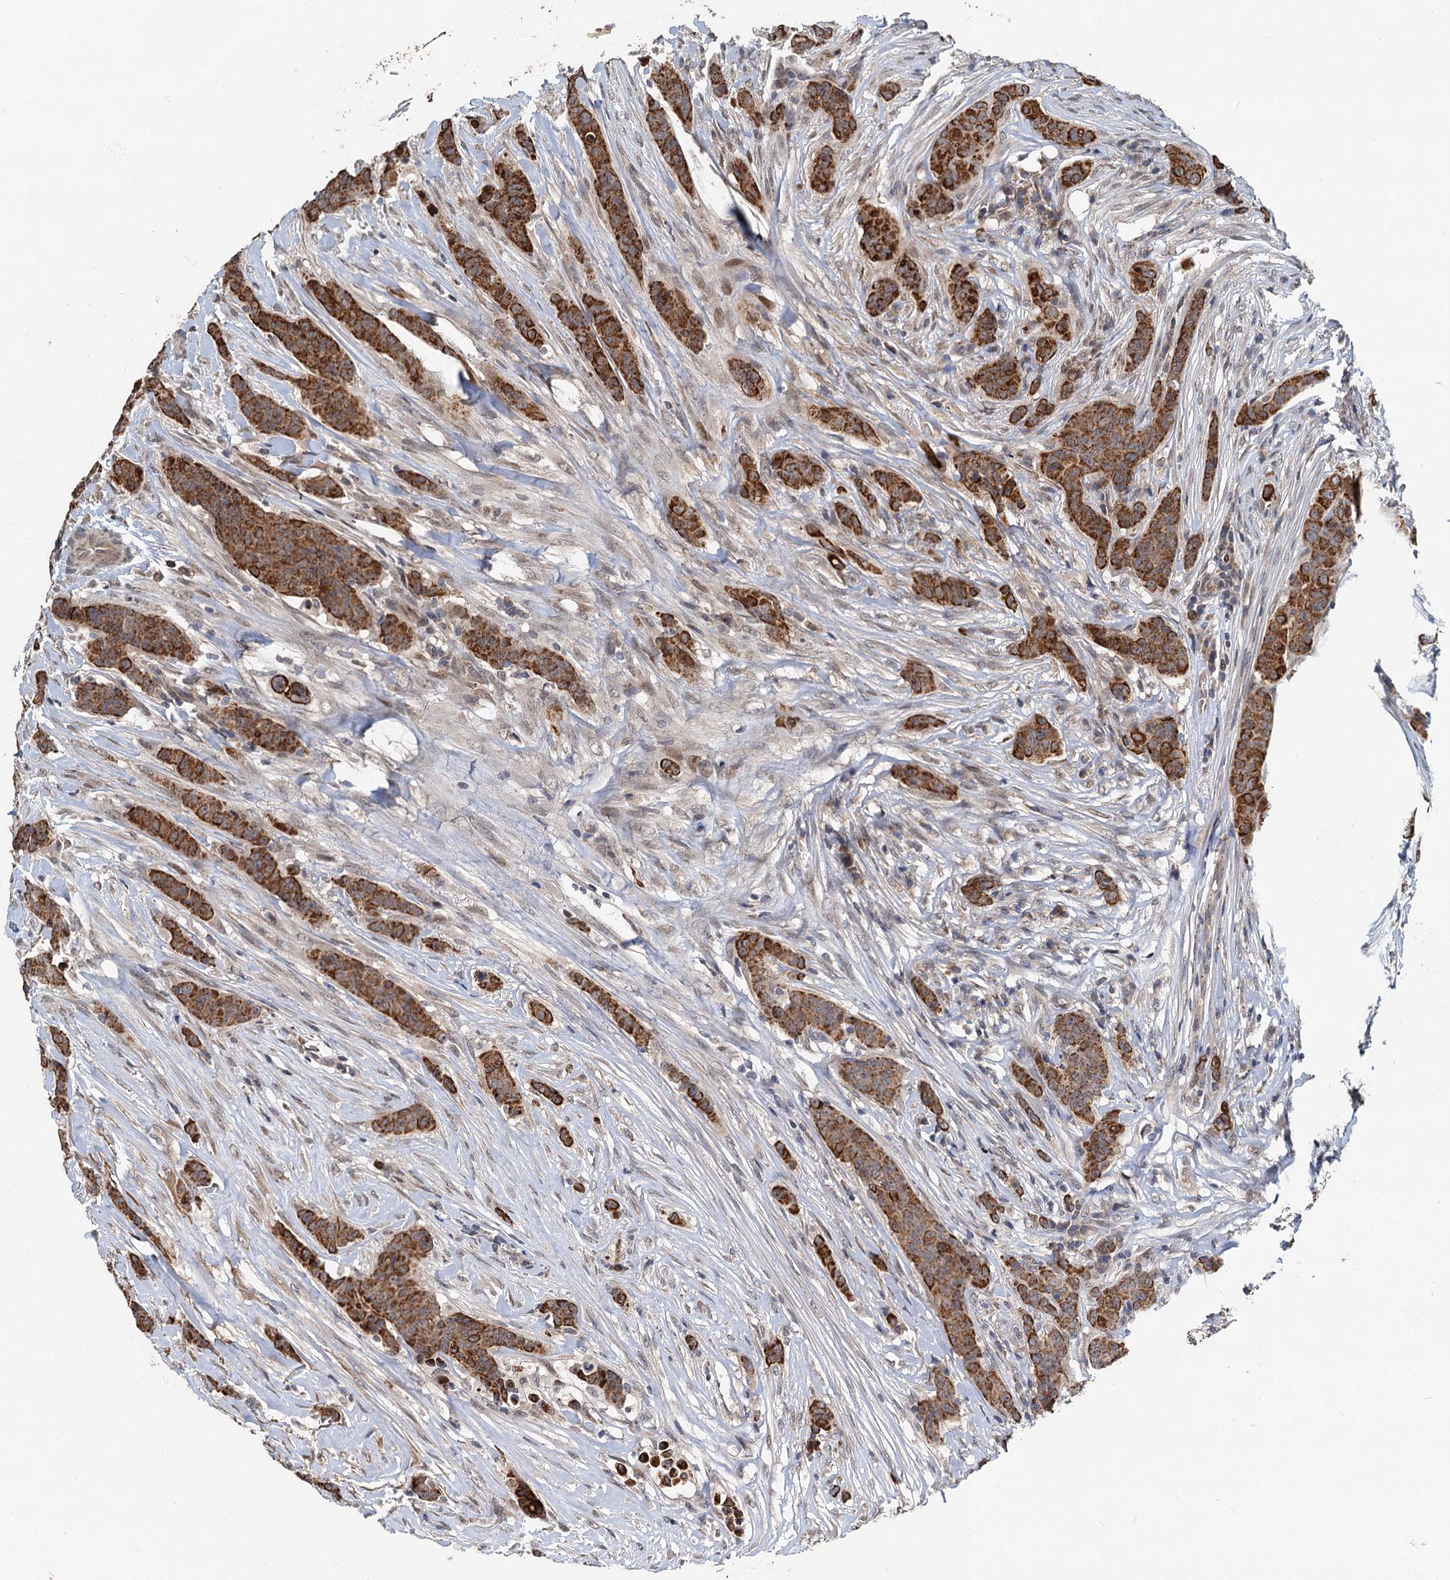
{"staining": {"intensity": "strong", "quantity": ">75%", "location": "cytoplasmic/membranous"}, "tissue": "breast cancer", "cell_type": "Tumor cells", "image_type": "cancer", "snomed": [{"axis": "morphology", "description": "Duct carcinoma"}, {"axis": "topography", "description": "Breast"}], "caption": "Strong cytoplasmic/membranous positivity for a protein is identified in about >75% of tumor cells of breast cancer (invasive ductal carcinoma) using immunohistochemistry.", "gene": "RITA1", "patient": {"sex": "female", "age": 40}}